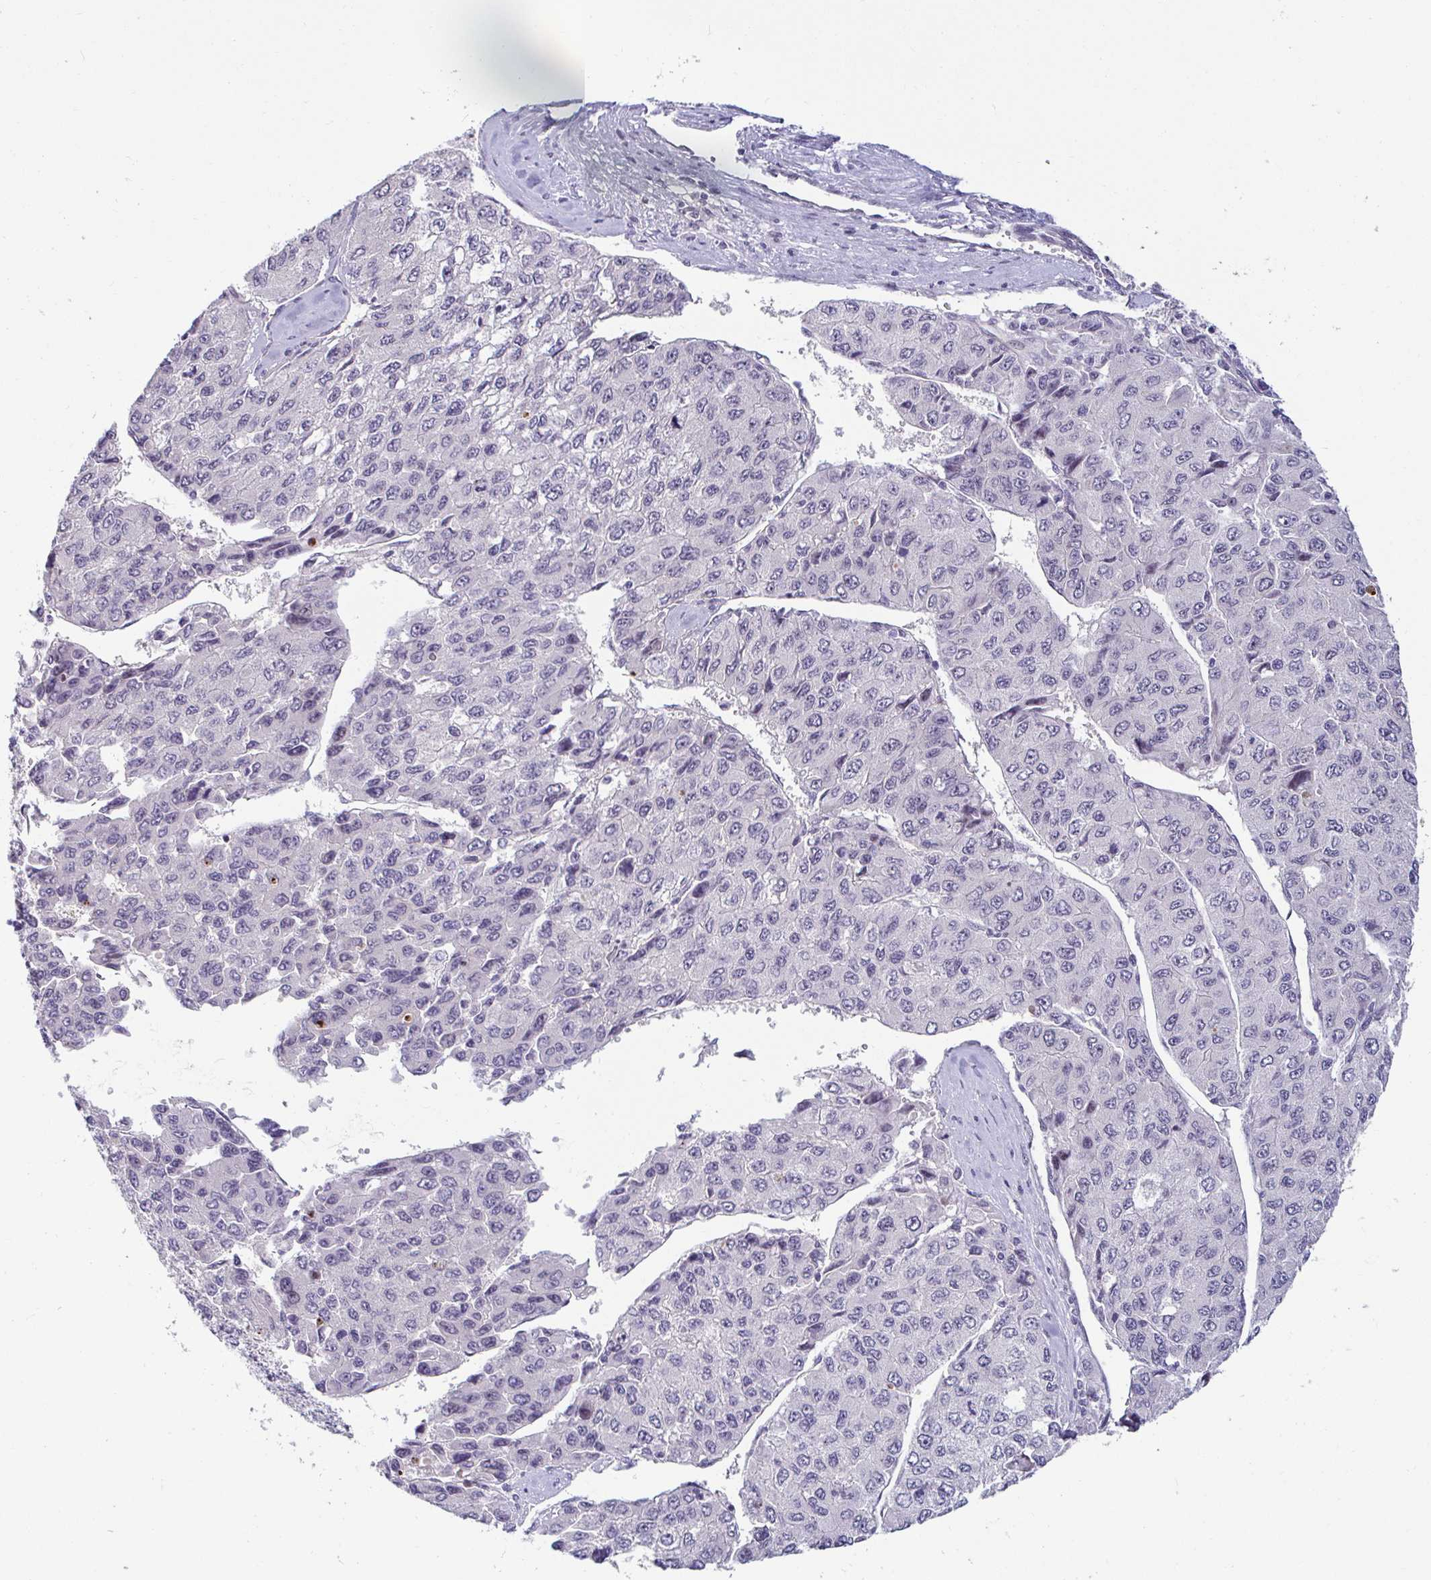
{"staining": {"intensity": "negative", "quantity": "none", "location": "none"}, "tissue": "liver cancer", "cell_type": "Tumor cells", "image_type": "cancer", "snomed": [{"axis": "morphology", "description": "Carcinoma, Hepatocellular, NOS"}, {"axis": "topography", "description": "Liver"}], "caption": "The micrograph shows no staining of tumor cells in liver cancer.", "gene": "GSTM1", "patient": {"sex": "female", "age": 66}}